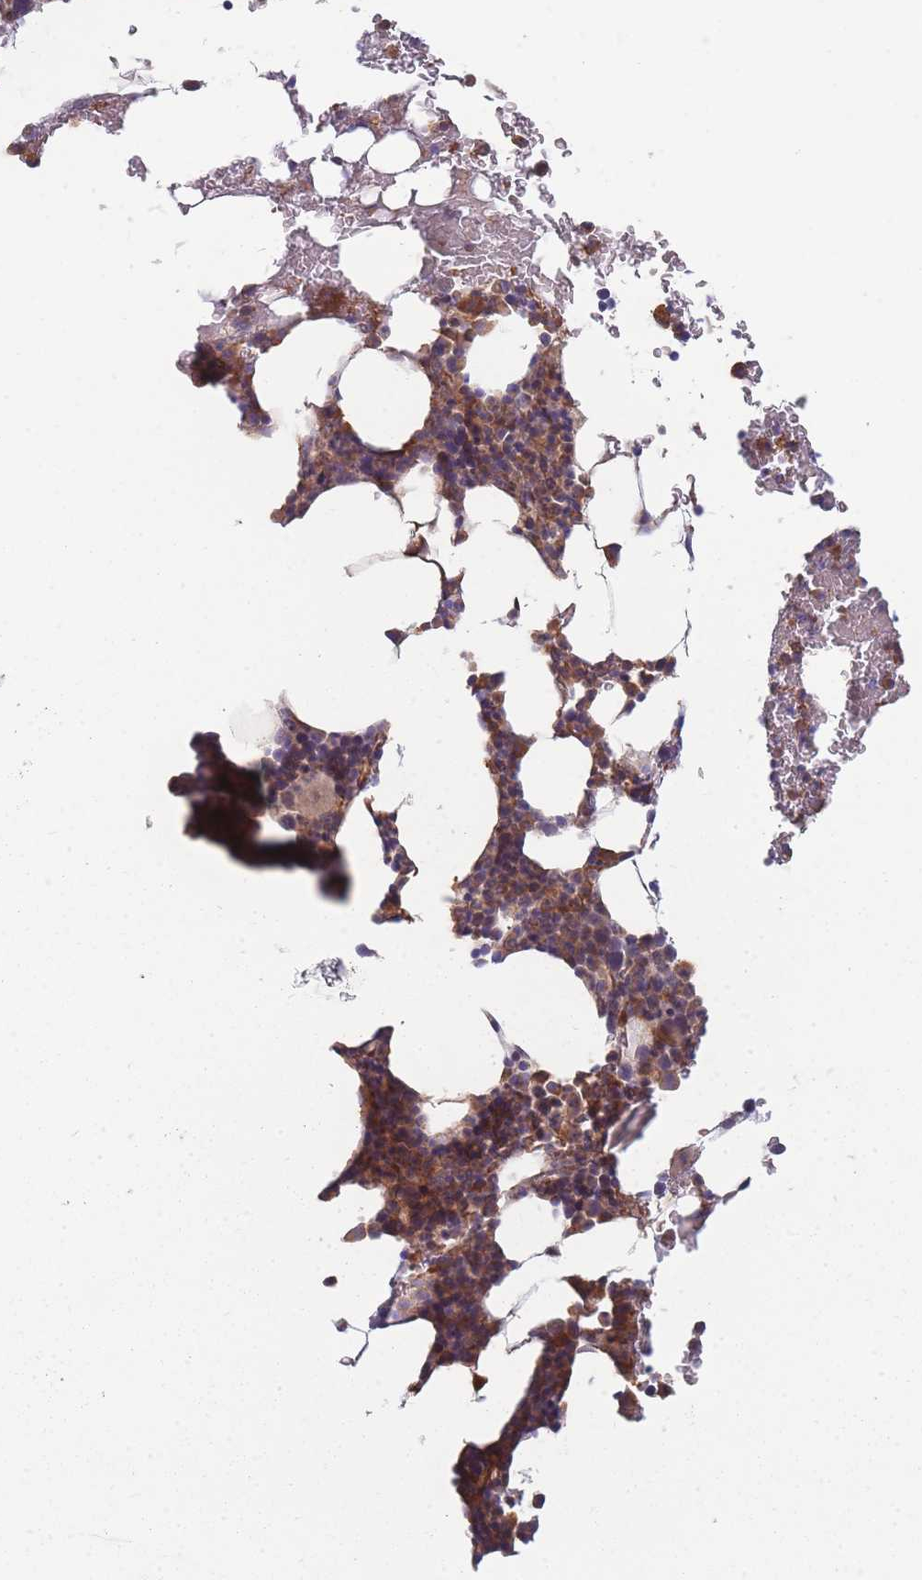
{"staining": {"intensity": "moderate", "quantity": ">75%", "location": "cytoplasmic/membranous"}, "tissue": "bone marrow", "cell_type": "Hematopoietic cells", "image_type": "normal", "snomed": [{"axis": "morphology", "description": "Normal tissue, NOS"}, {"axis": "morphology", "description": "Inflammation, NOS"}, {"axis": "topography", "description": "Bone marrow"}], "caption": "Bone marrow stained with DAB (3,3'-diaminobenzidine) immunohistochemistry (IHC) exhibits medium levels of moderate cytoplasmic/membranous staining in about >75% of hematopoietic cells.", "gene": "SLC35B4", "patient": {"sex": "male", "age": 41}}